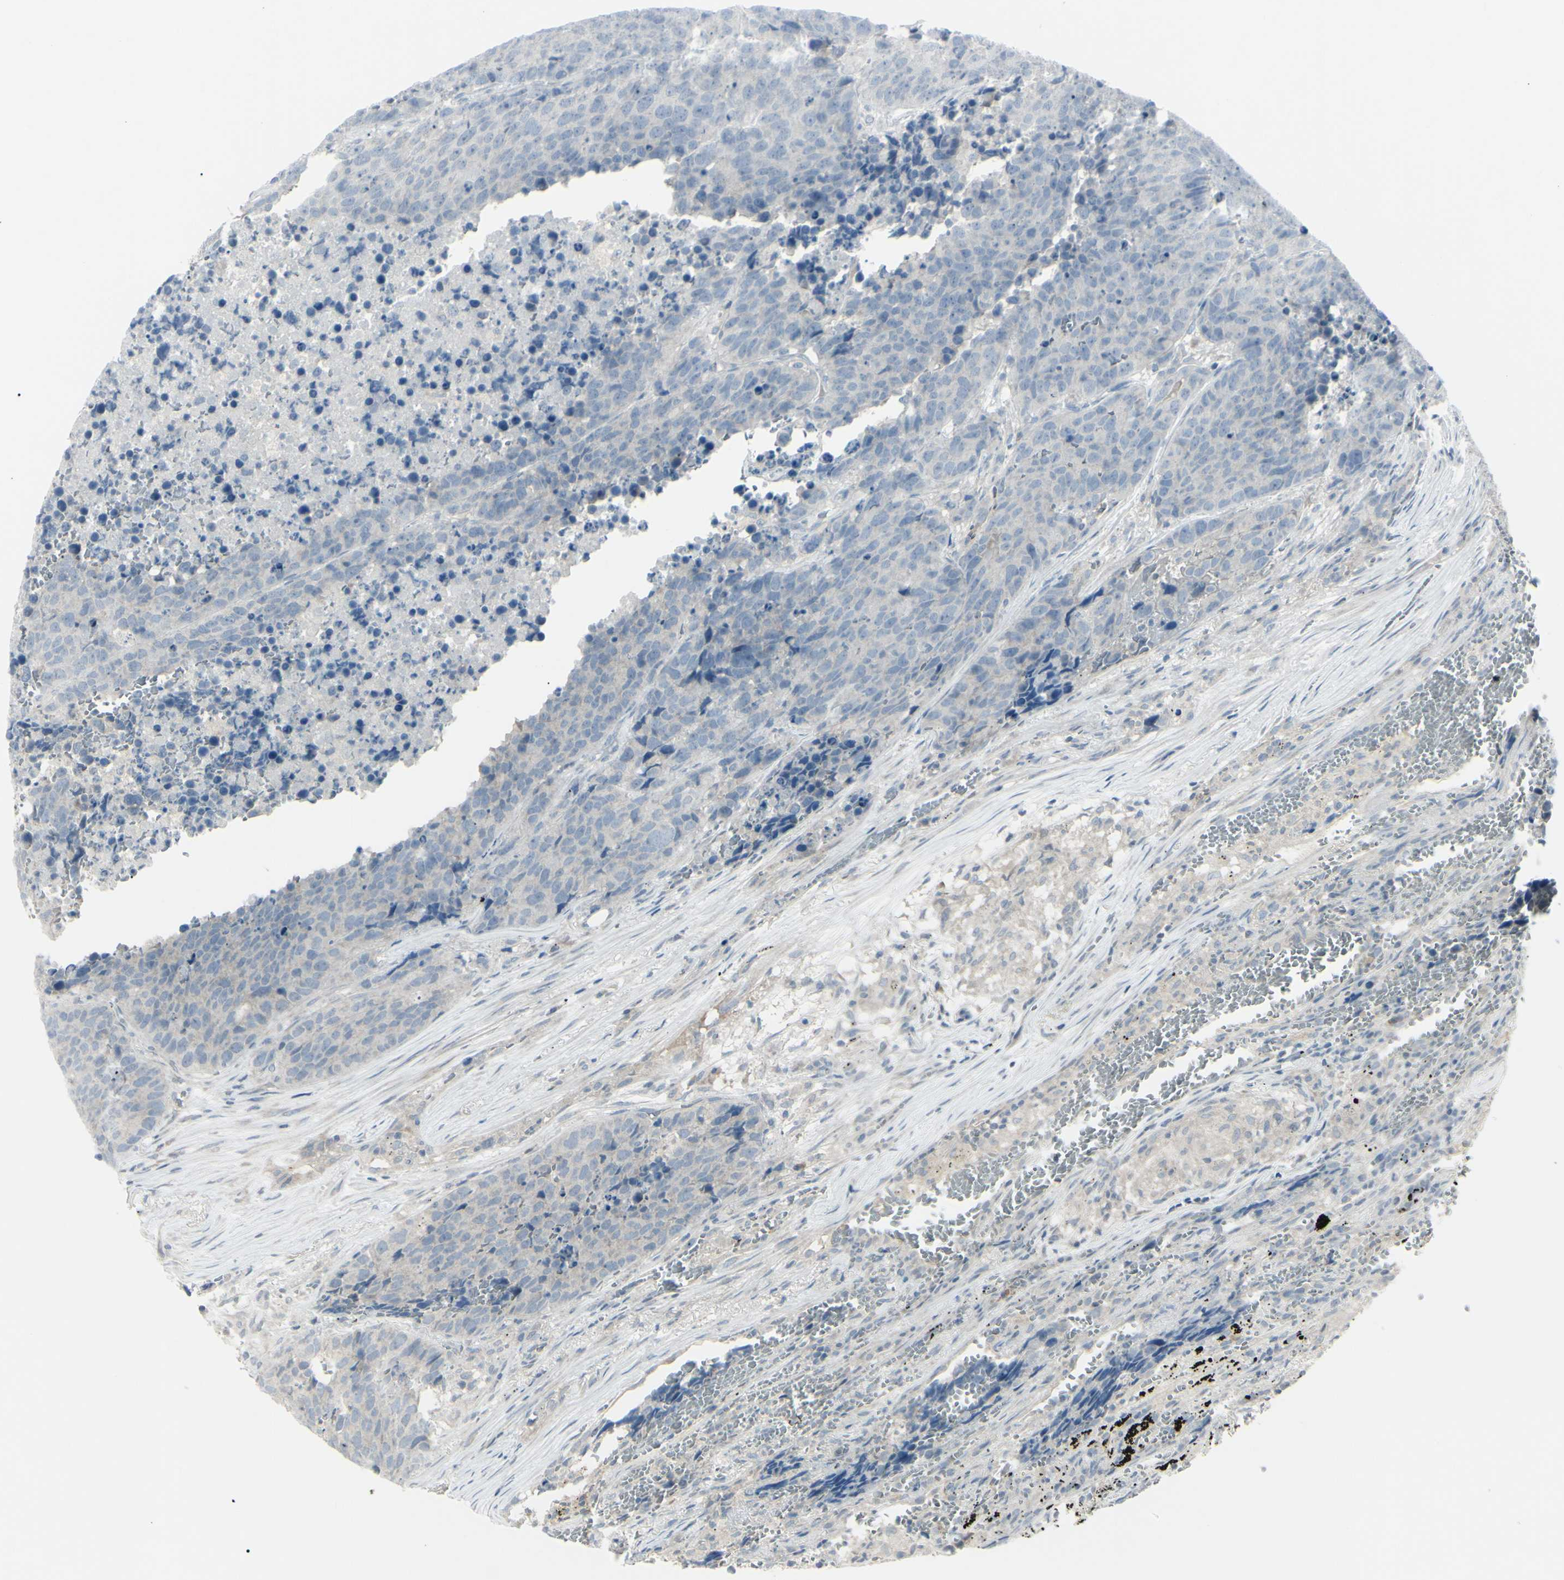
{"staining": {"intensity": "negative", "quantity": "none", "location": "none"}, "tissue": "carcinoid", "cell_type": "Tumor cells", "image_type": "cancer", "snomed": [{"axis": "morphology", "description": "Carcinoid, malignant, NOS"}, {"axis": "topography", "description": "Lung"}], "caption": "Immunohistochemical staining of carcinoid displays no significant expression in tumor cells.", "gene": "SH3GL2", "patient": {"sex": "male", "age": 60}}